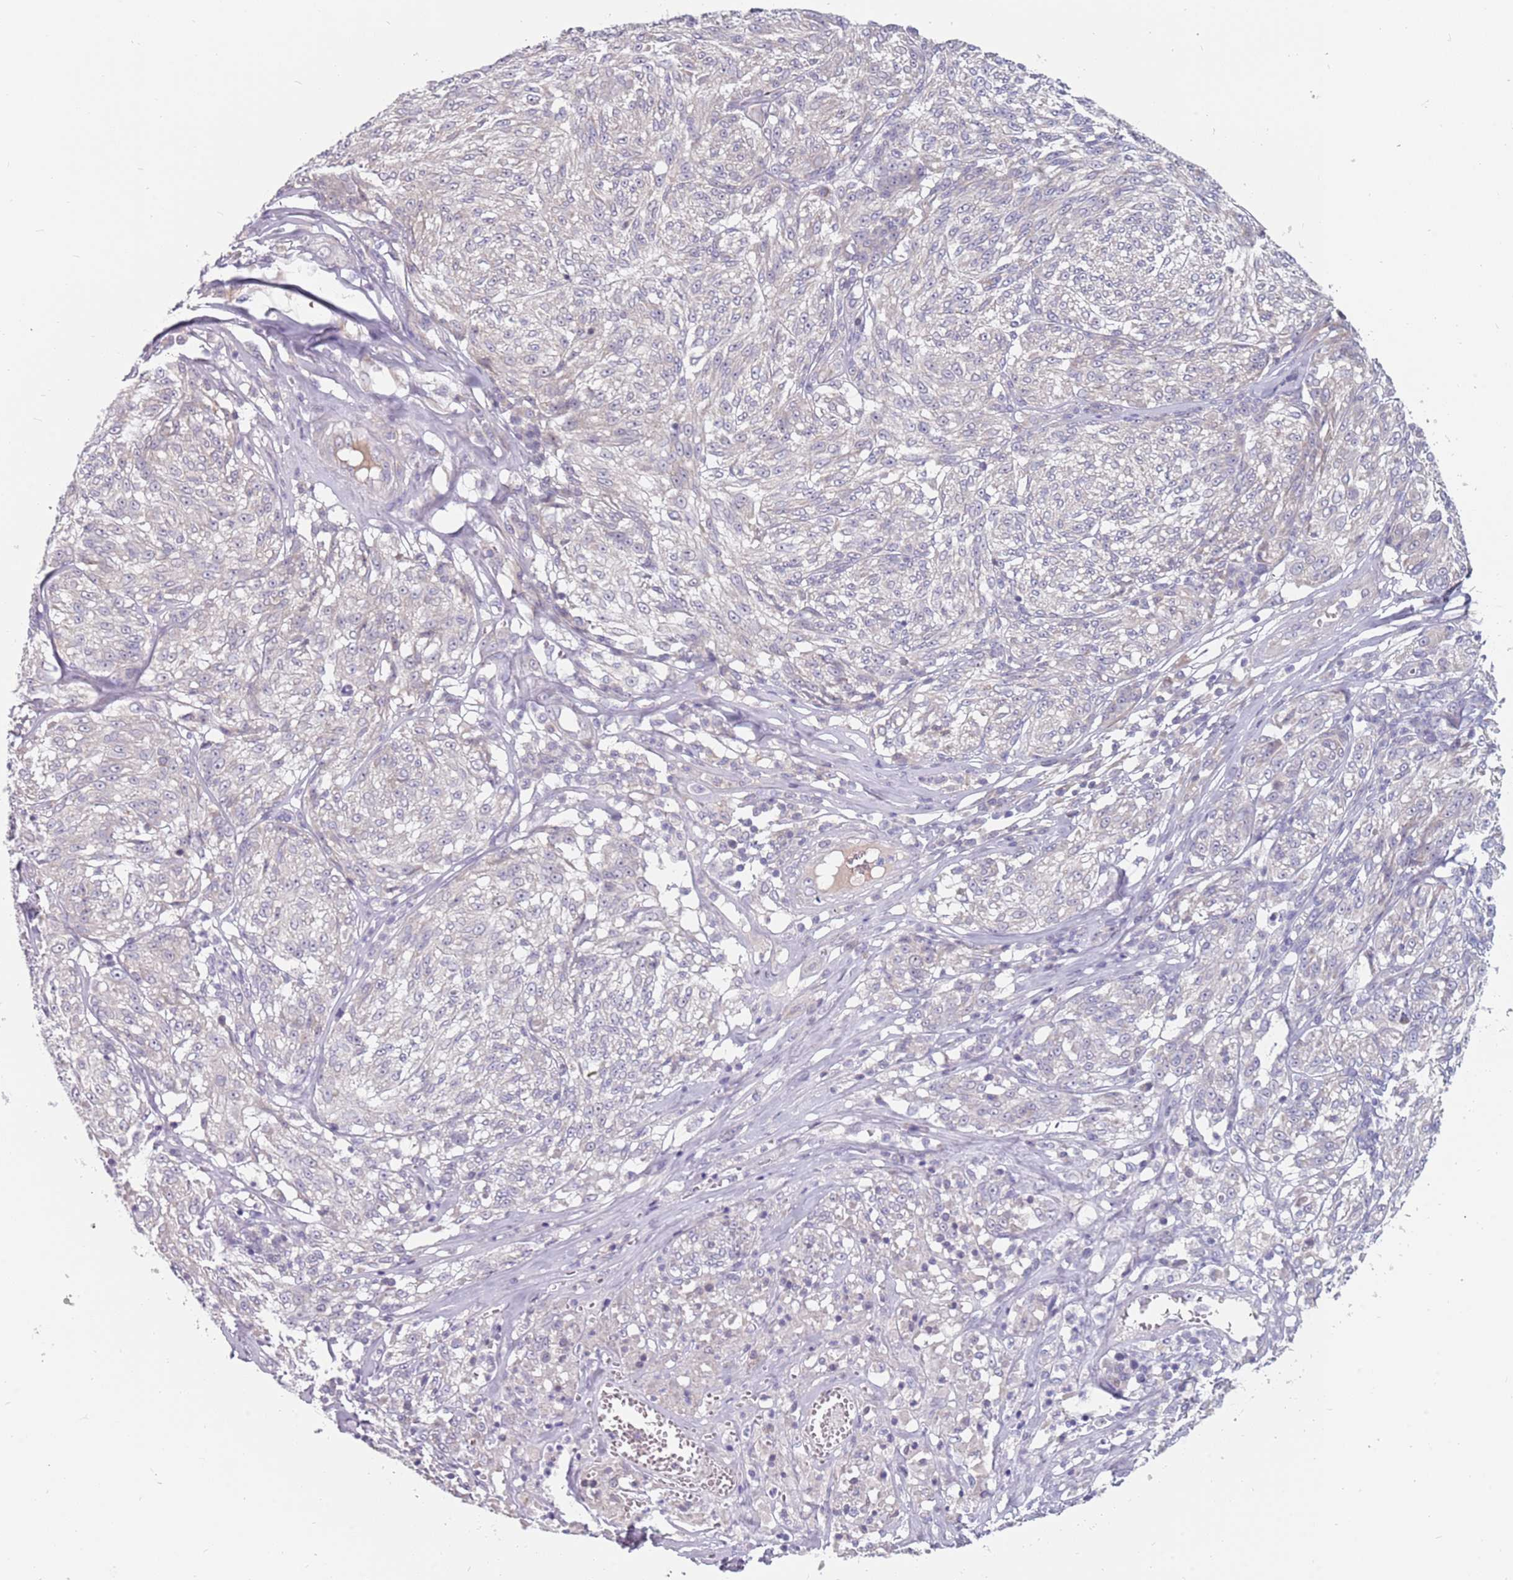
{"staining": {"intensity": "negative", "quantity": "none", "location": "none"}, "tissue": "melanoma", "cell_type": "Tumor cells", "image_type": "cancer", "snomed": [{"axis": "morphology", "description": "Malignant melanoma, NOS"}, {"axis": "topography", "description": "Skin"}], "caption": "Tumor cells show no significant positivity in melanoma. Brightfield microscopy of IHC stained with DAB (3,3'-diaminobenzidine) (brown) and hematoxylin (blue), captured at high magnification.", "gene": "CMTR2", "patient": {"sex": "female", "age": 63}}